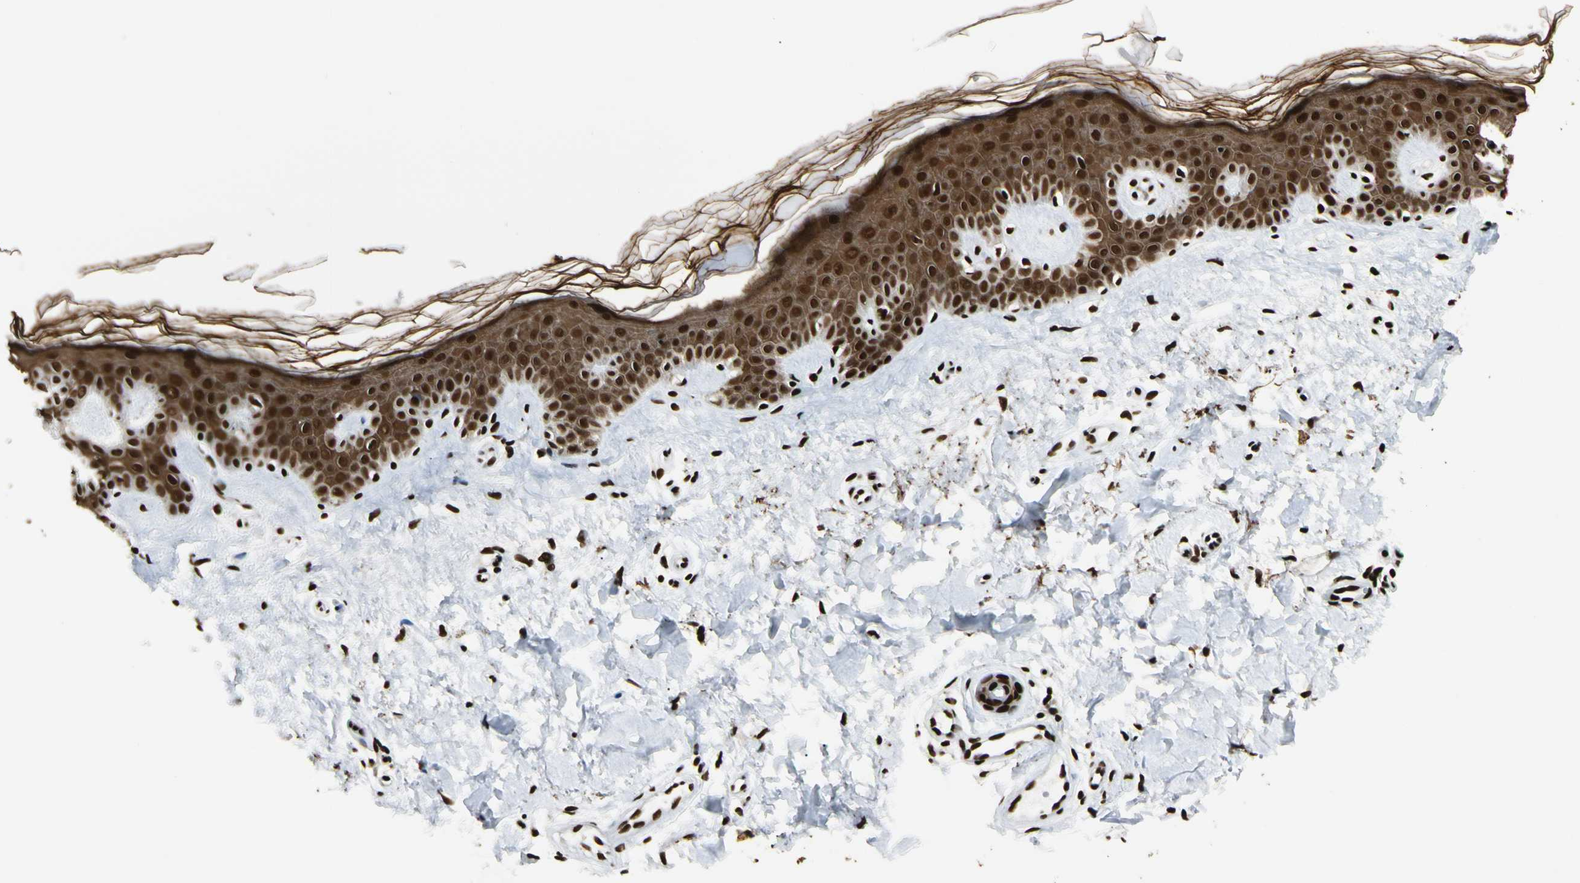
{"staining": {"intensity": "strong", "quantity": ">75%", "location": "nuclear"}, "tissue": "skin", "cell_type": "Fibroblasts", "image_type": "normal", "snomed": [{"axis": "morphology", "description": "Normal tissue, NOS"}, {"axis": "topography", "description": "Skin"}], "caption": "Immunohistochemical staining of benign human skin reveals strong nuclear protein expression in approximately >75% of fibroblasts.", "gene": "FUS", "patient": {"sex": "male", "age": 67}}